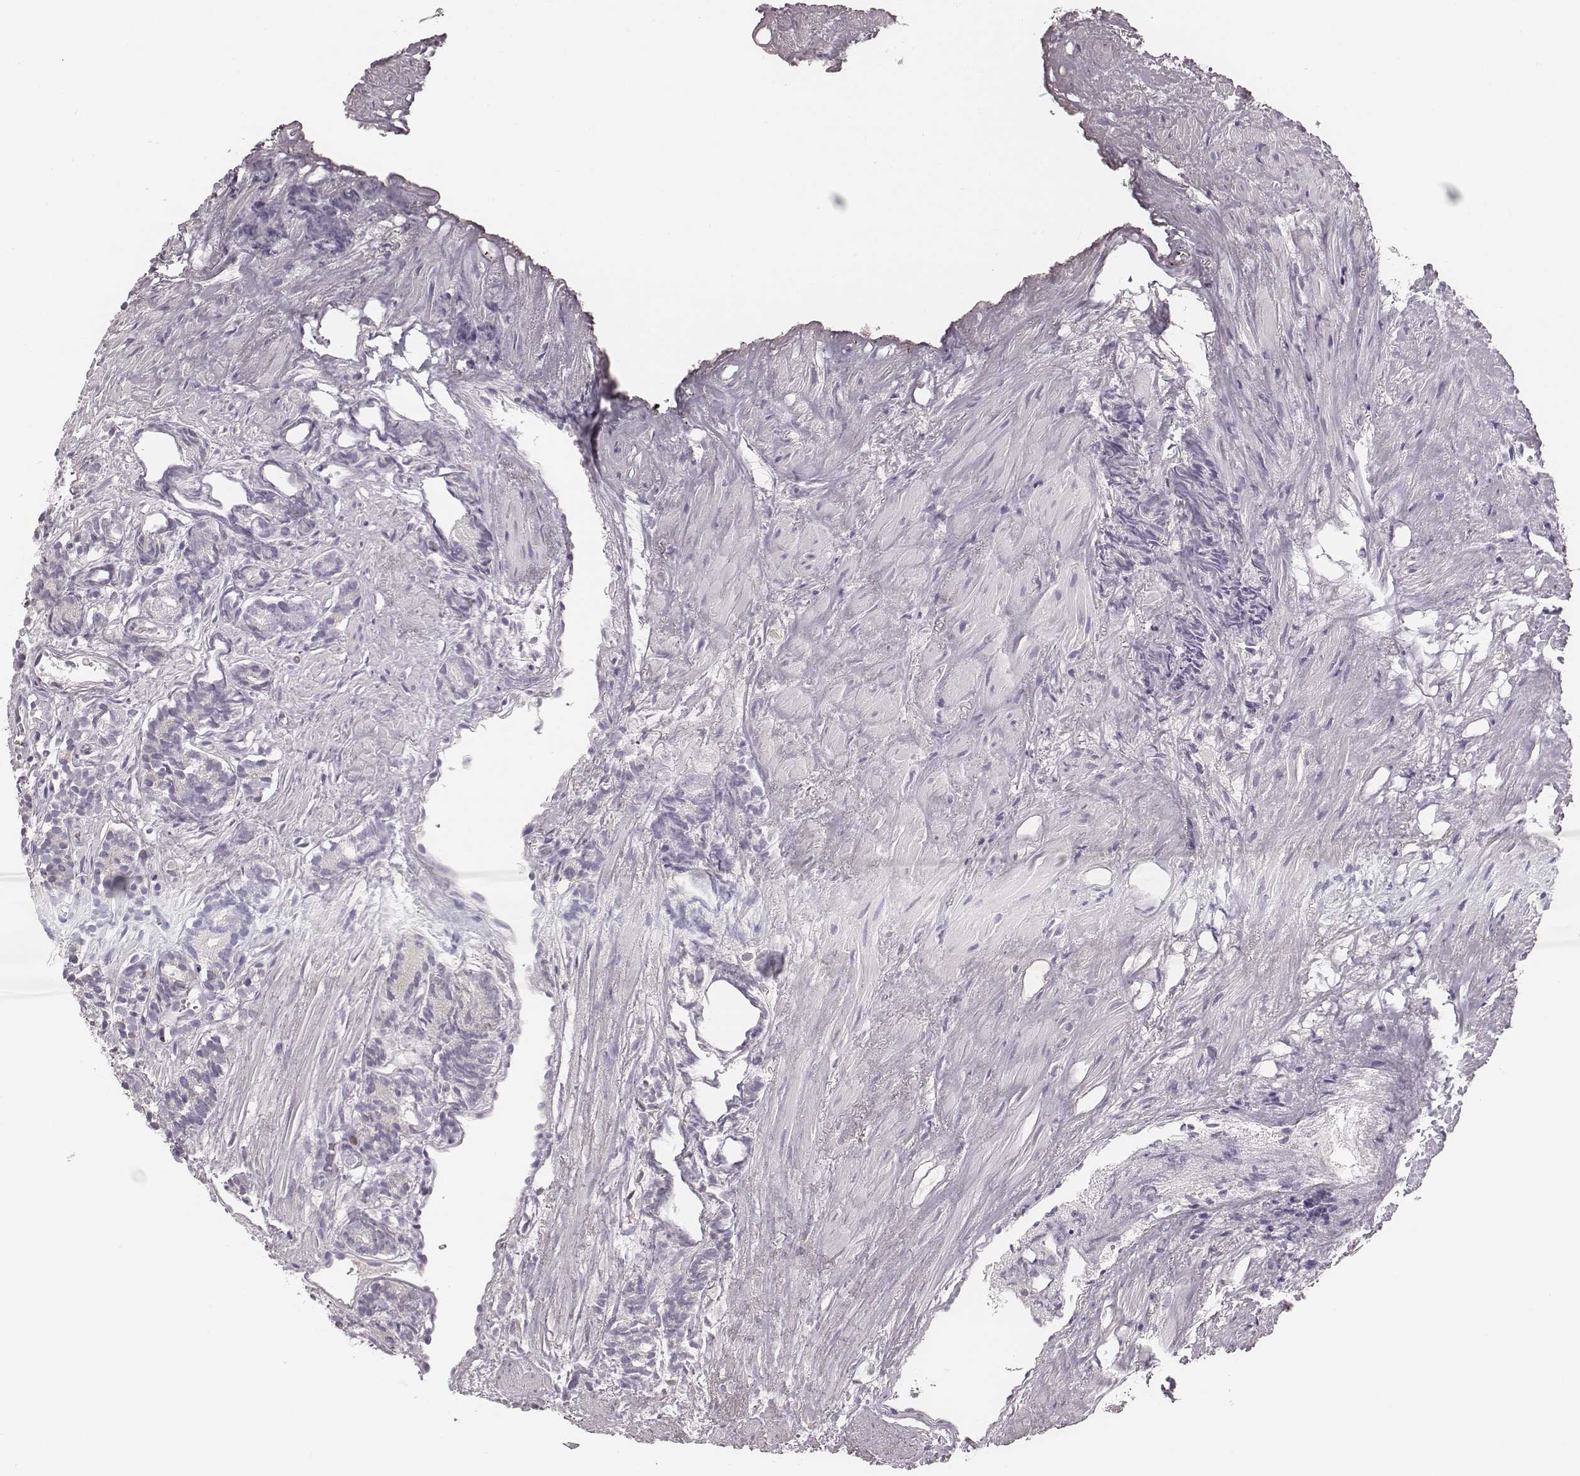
{"staining": {"intensity": "negative", "quantity": "none", "location": "none"}, "tissue": "prostate cancer", "cell_type": "Tumor cells", "image_type": "cancer", "snomed": [{"axis": "morphology", "description": "Adenocarcinoma, High grade"}, {"axis": "topography", "description": "Prostate"}], "caption": "Immunohistochemistry of prostate cancer (high-grade adenocarcinoma) demonstrates no staining in tumor cells.", "gene": "ZNF365", "patient": {"sex": "male", "age": 84}}